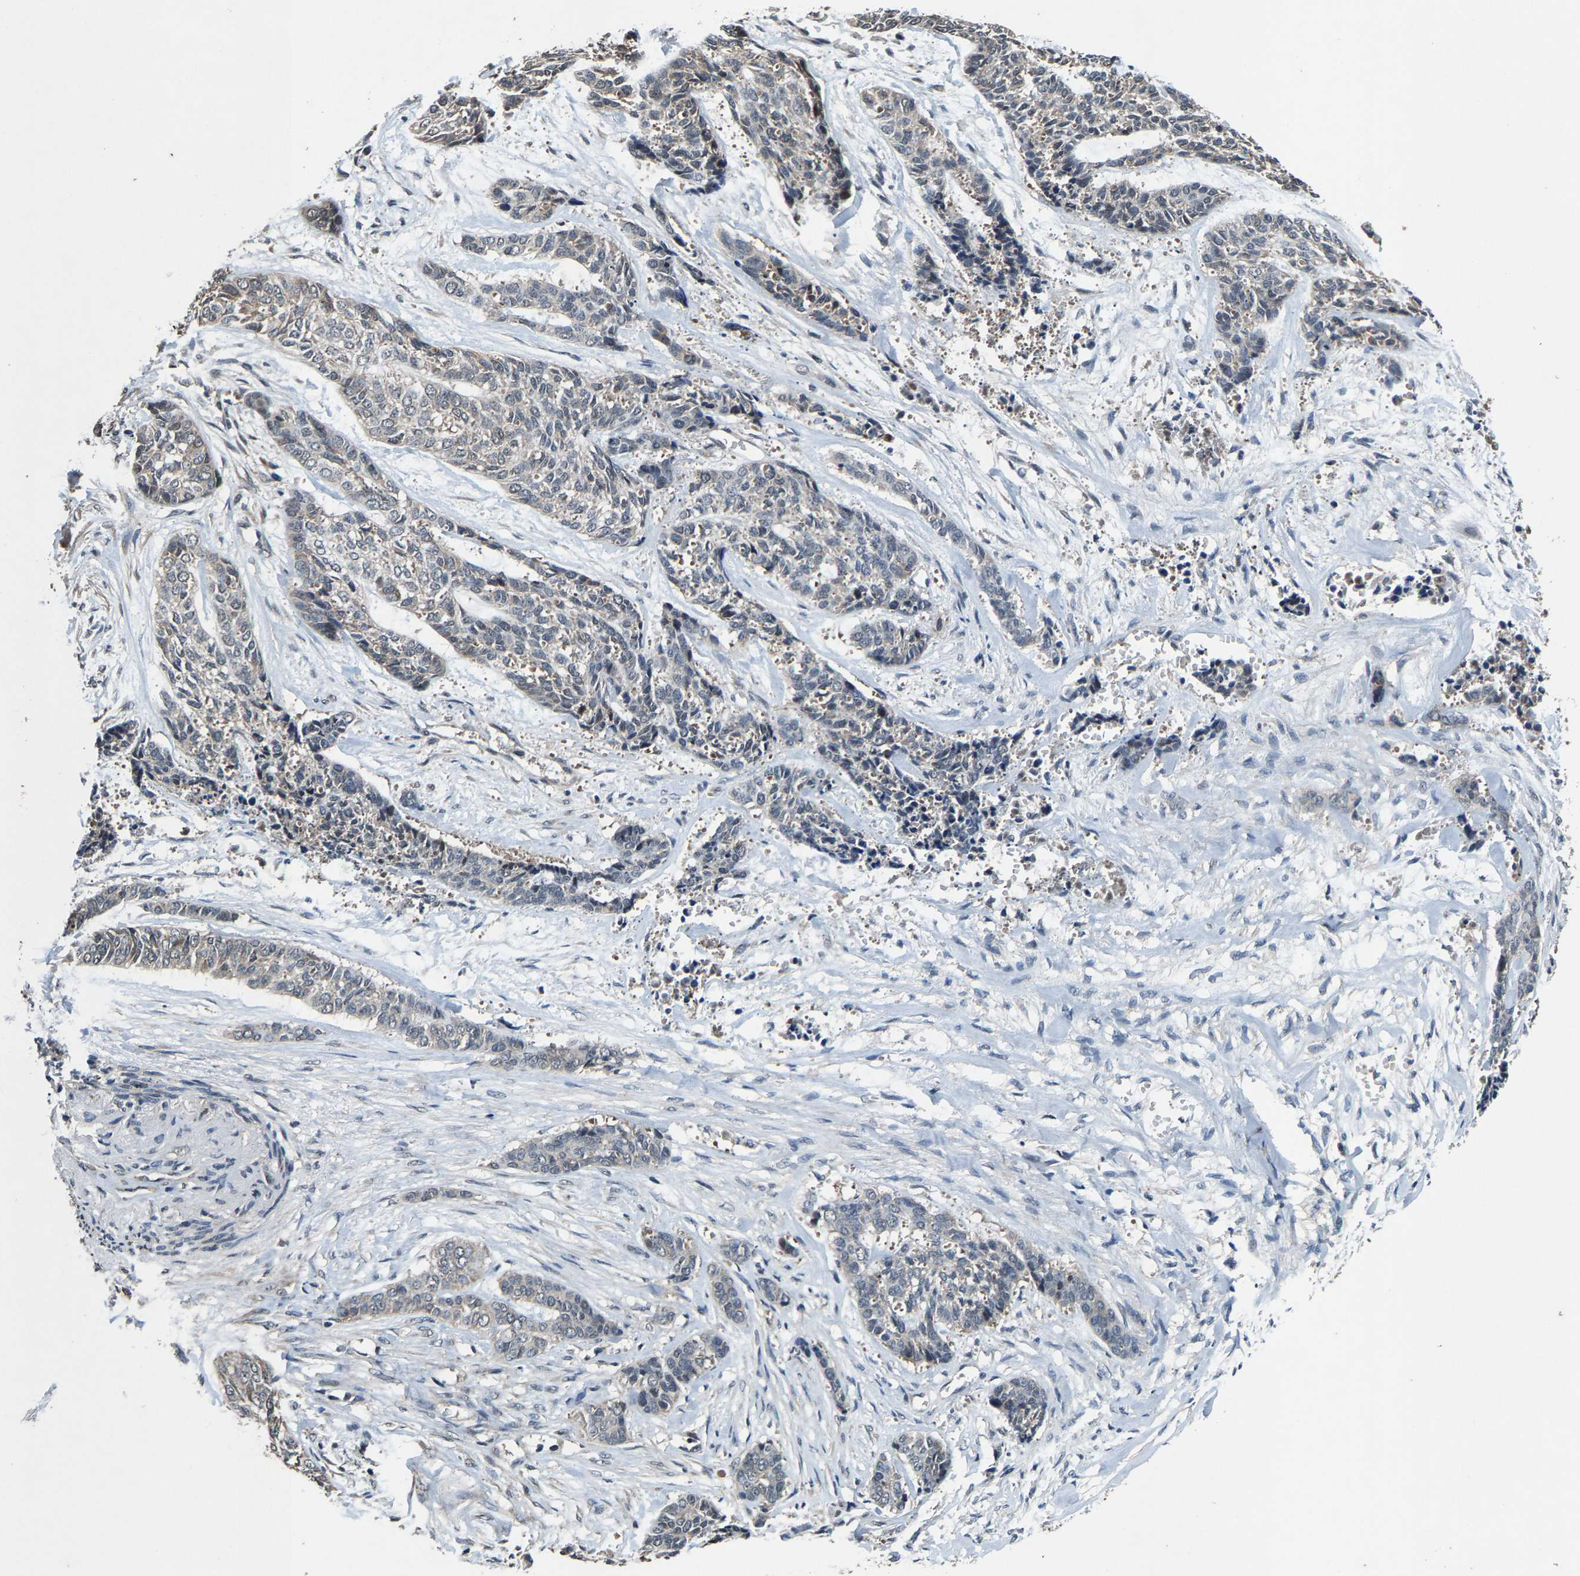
{"staining": {"intensity": "negative", "quantity": "none", "location": "none"}, "tissue": "skin cancer", "cell_type": "Tumor cells", "image_type": "cancer", "snomed": [{"axis": "morphology", "description": "Basal cell carcinoma"}, {"axis": "topography", "description": "Skin"}], "caption": "This is an immunohistochemistry (IHC) micrograph of basal cell carcinoma (skin). There is no staining in tumor cells.", "gene": "HUWE1", "patient": {"sex": "female", "age": 64}}